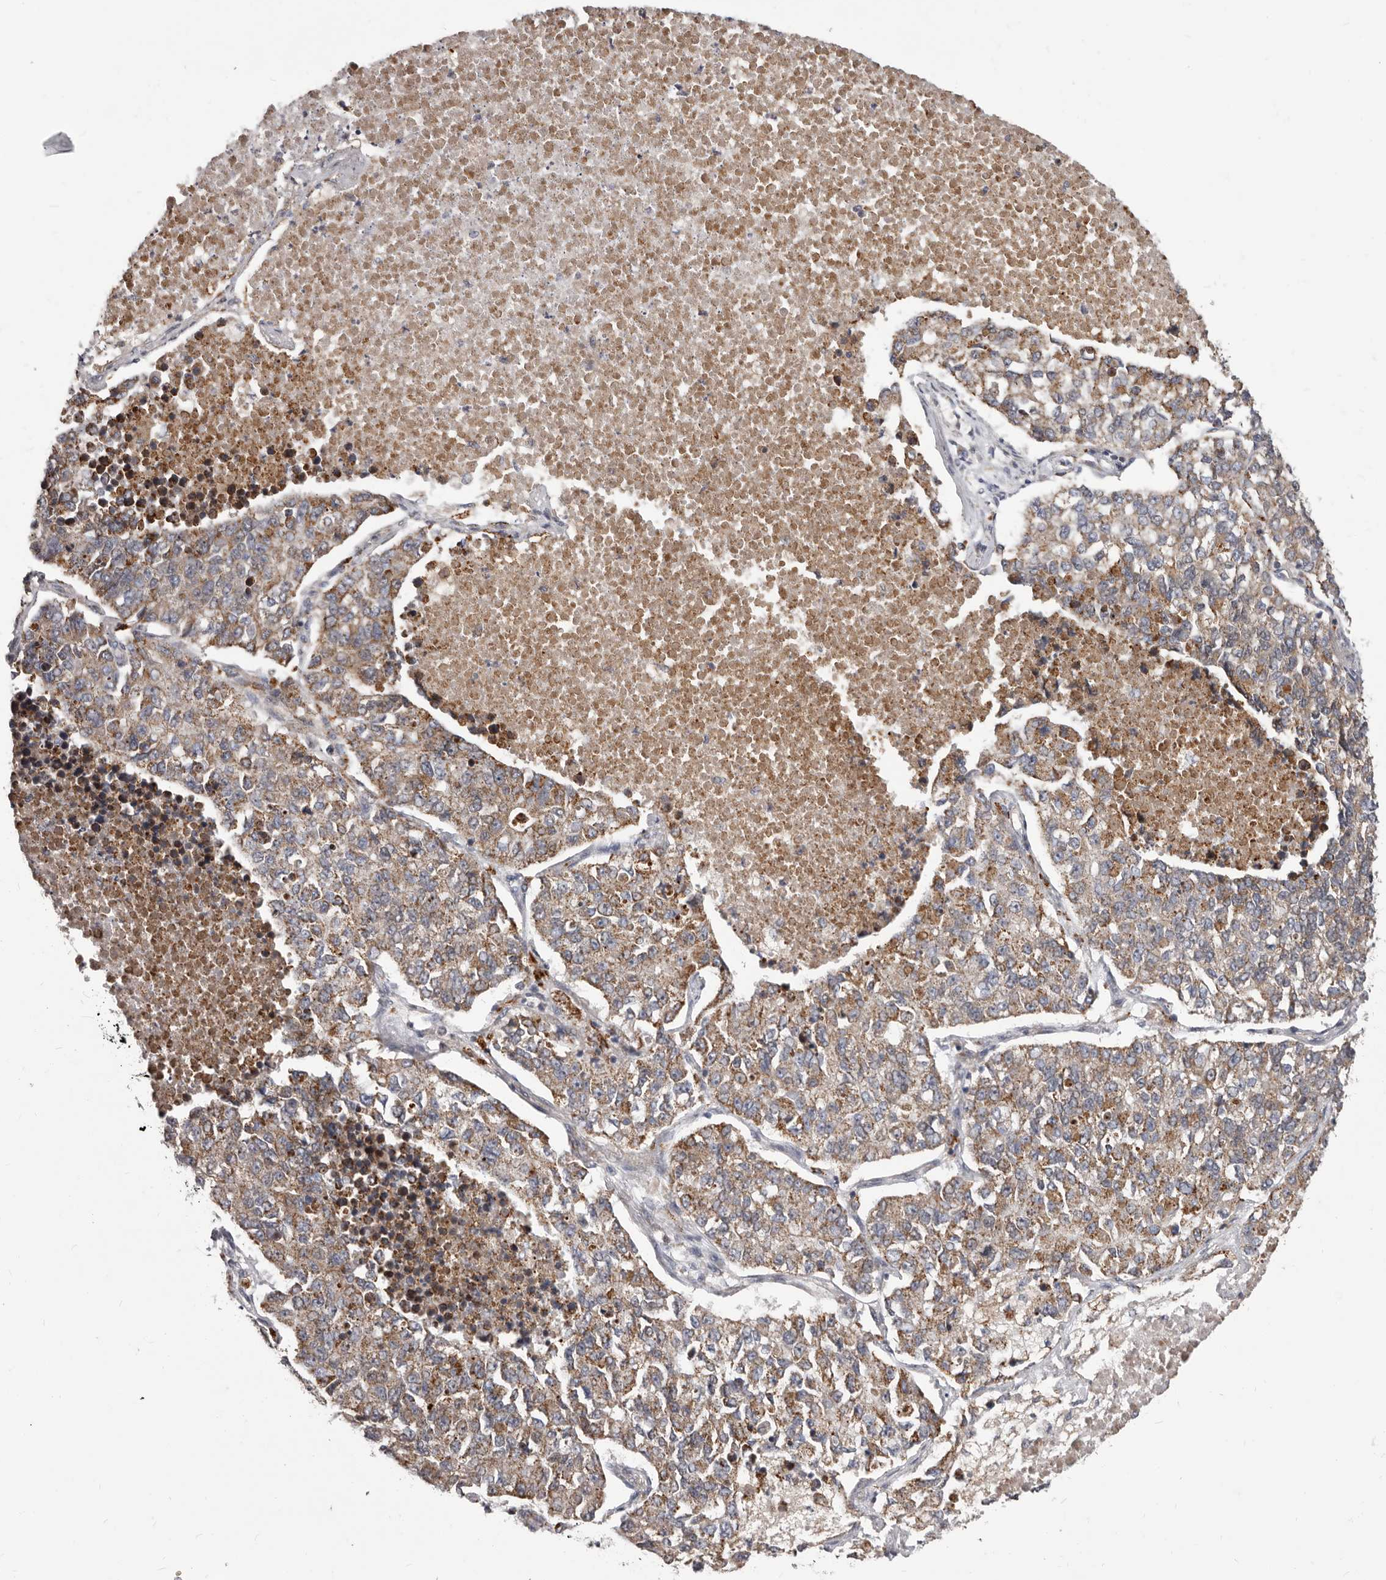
{"staining": {"intensity": "weak", "quantity": ">75%", "location": "cytoplasmic/membranous"}, "tissue": "lung cancer", "cell_type": "Tumor cells", "image_type": "cancer", "snomed": [{"axis": "morphology", "description": "Adenocarcinoma, NOS"}, {"axis": "topography", "description": "Lung"}], "caption": "A brown stain highlights weak cytoplasmic/membranous positivity of a protein in lung cancer tumor cells. (Stains: DAB in brown, nuclei in blue, Microscopy: brightfield microscopy at high magnification).", "gene": "SMC4", "patient": {"sex": "male", "age": 49}}